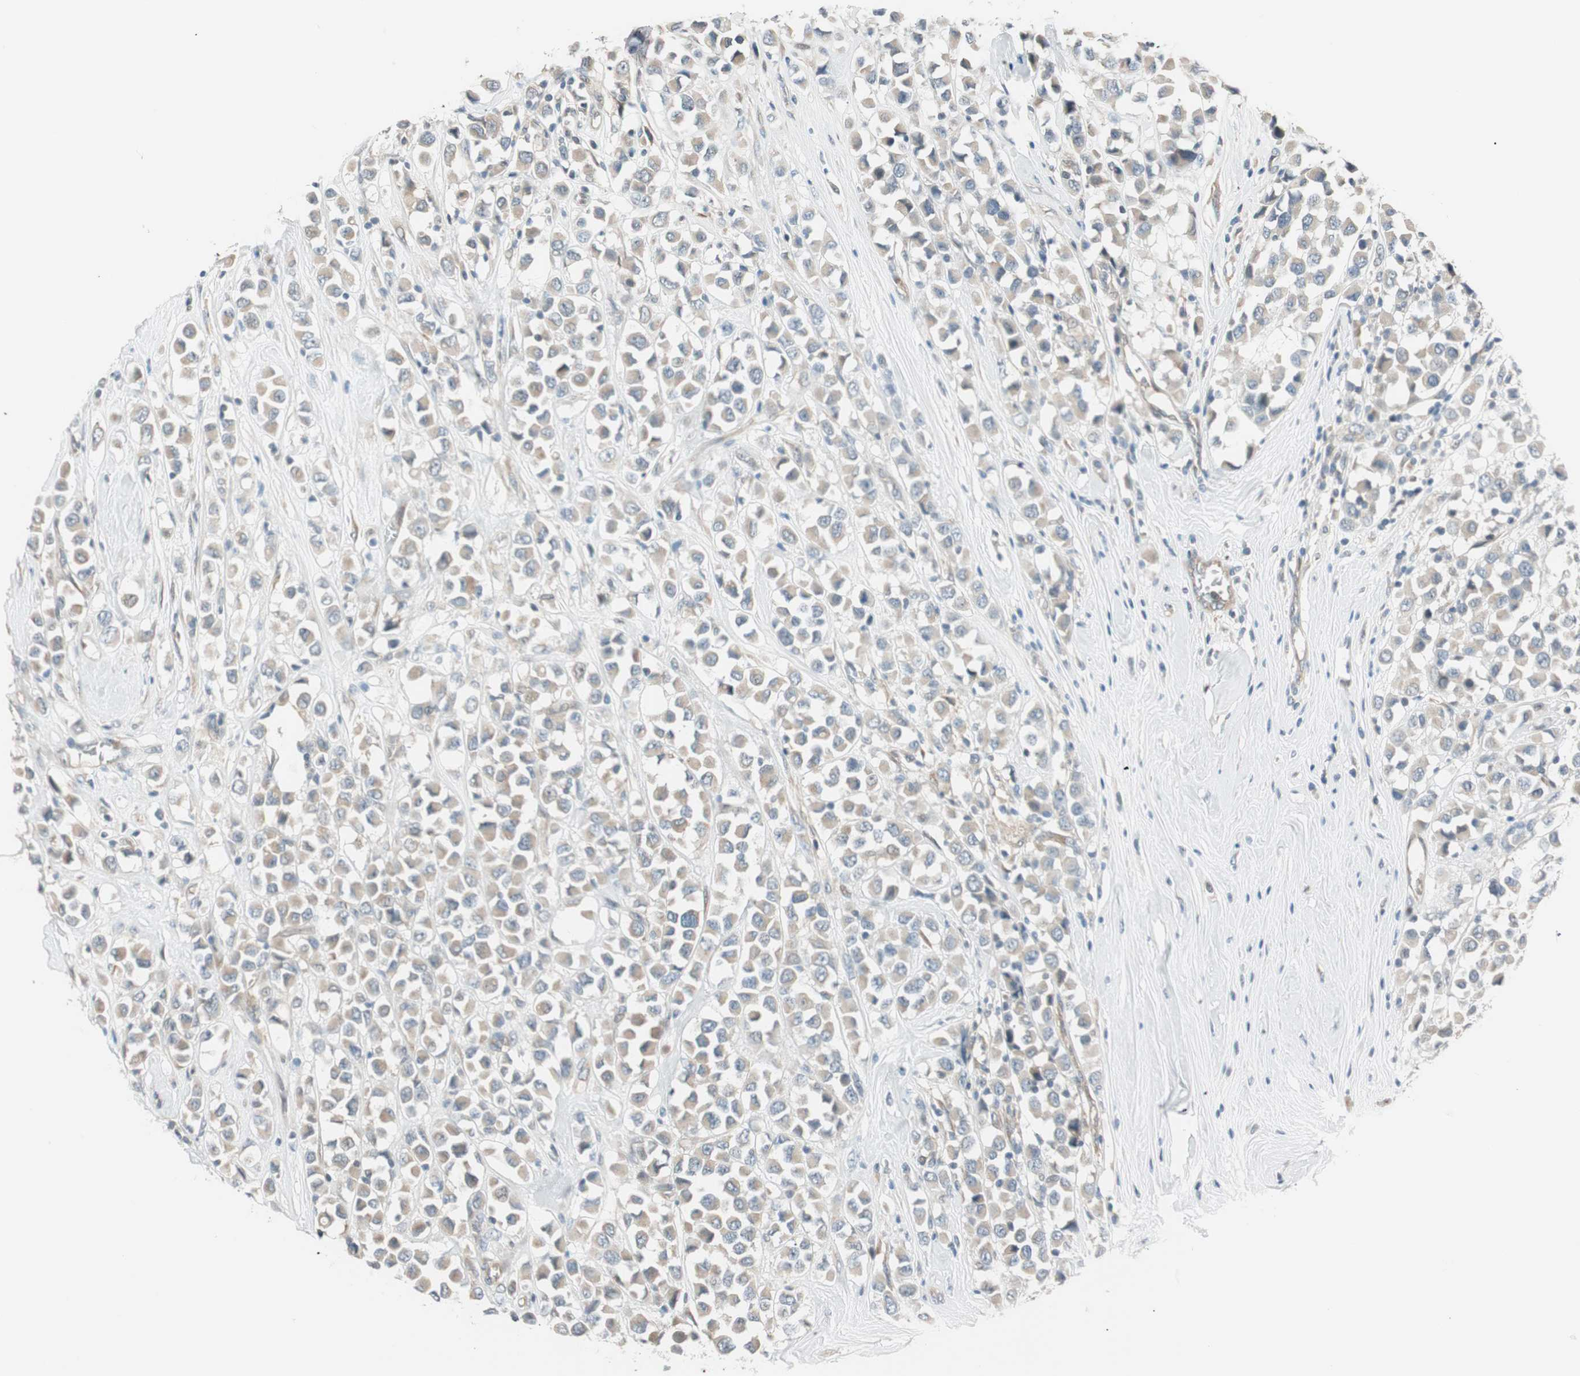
{"staining": {"intensity": "weak", "quantity": ">75%", "location": "cytoplasmic/membranous"}, "tissue": "breast cancer", "cell_type": "Tumor cells", "image_type": "cancer", "snomed": [{"axis": "morphology", "description": "Duct carcinoma"}, {"axis": "topography", "description": "Breast"}], "caption": "The image shows staining of breast cancer, revealing weak cytoplasmic/membranous protein expression (brown color) within tumor cells.", "gene": "CGRRF1", "patient": {"sex": "female", "age": 61}}